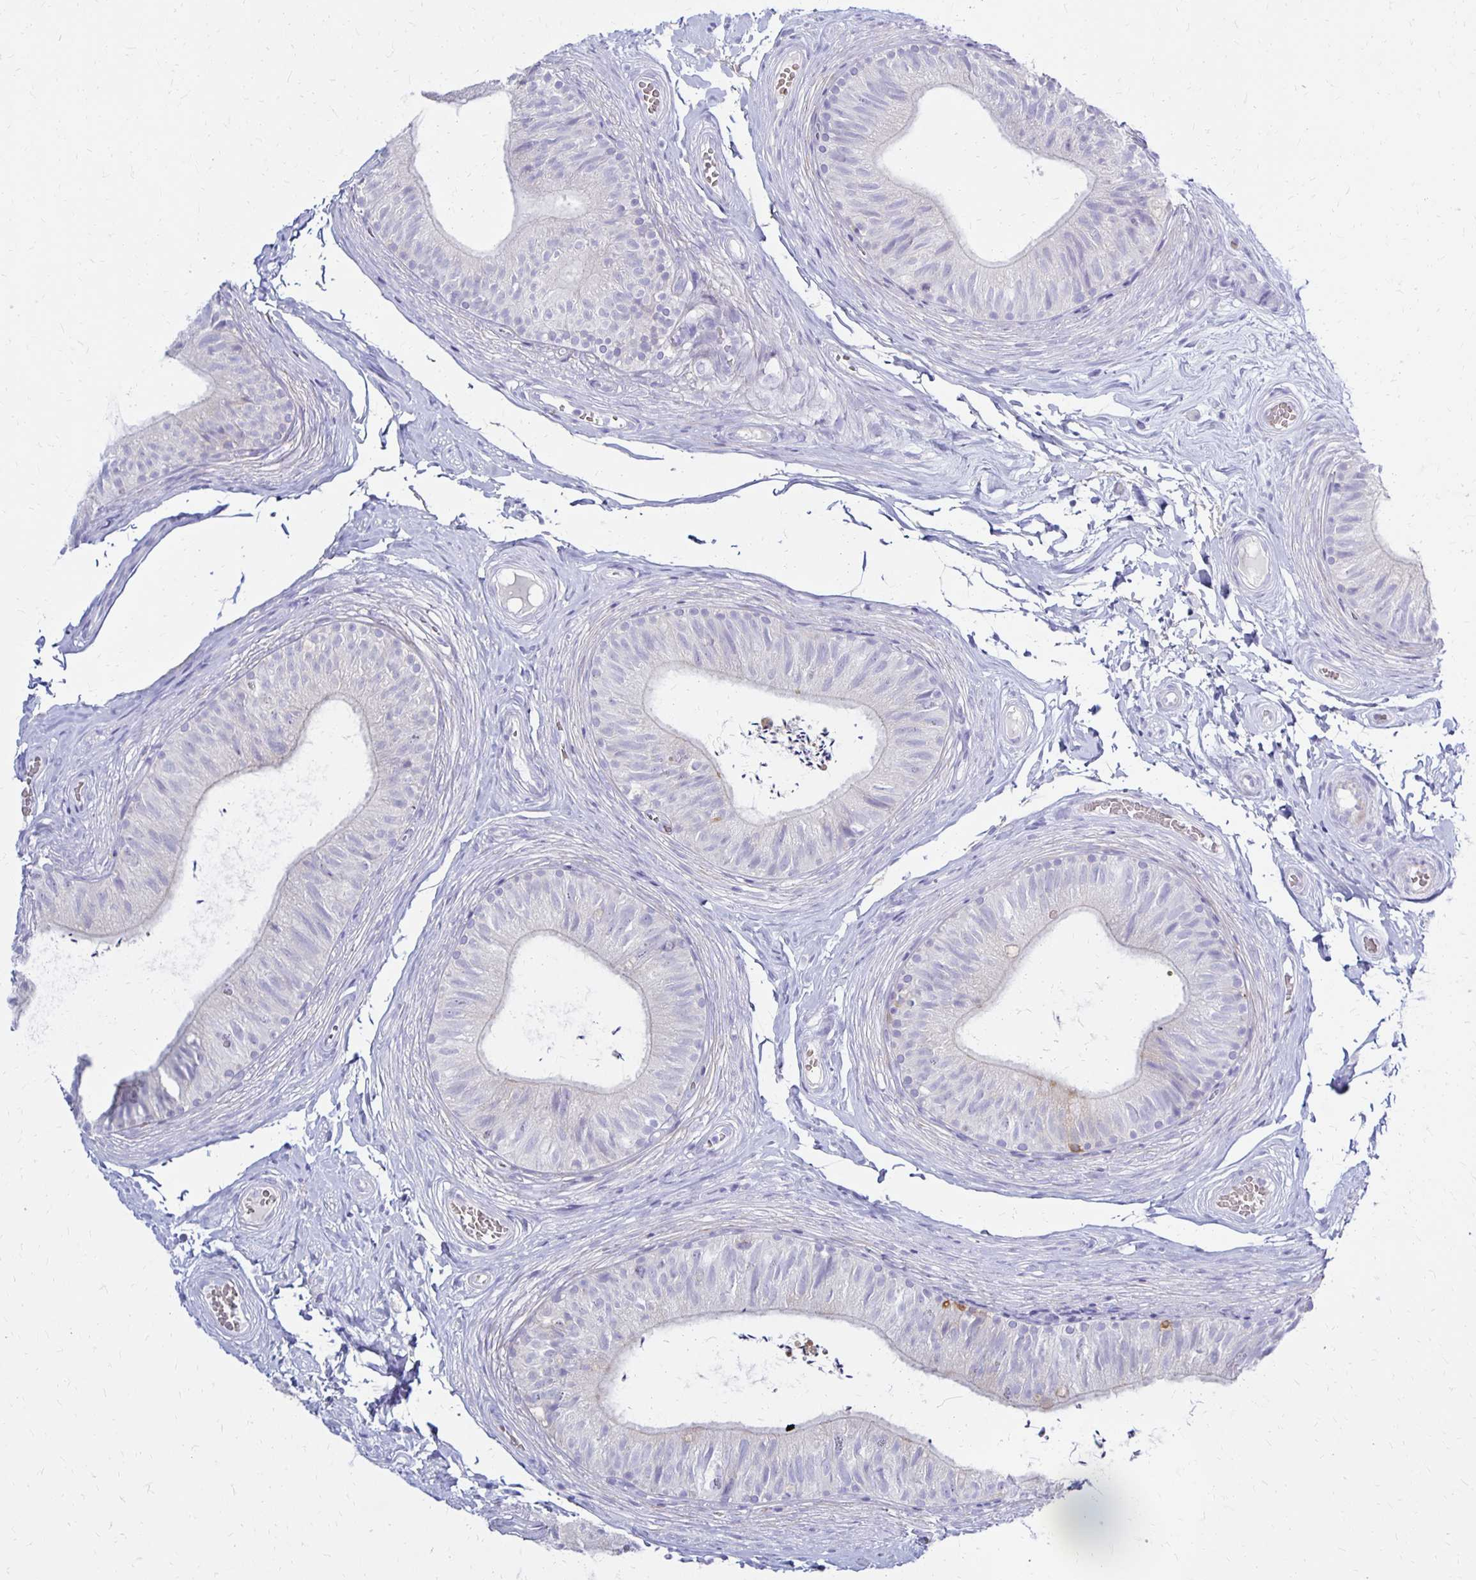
{"staining": {"intensity": "negative", "quantity": "none", "location": "none"}, "tissue": "epididymis", "cell_type": "Glandular cells", "image_type": "normal", "snomed": [{"axis": "morphology", "description": "Normal tissue, NOS"}, {"axis": "topography", "description": "Epididymis, spermatic cord, NOS"}, {"axis": "topography", "description": "Epididymis"}, {"axis": "topography", "description": "Peripheral nerve tissue"}], "caption": "Protein analysis of normal epididymis demonstrates no significant positivity in glandular cells.", "gene": "FNTB", "patient": {"sex": "male", "age": 29}}